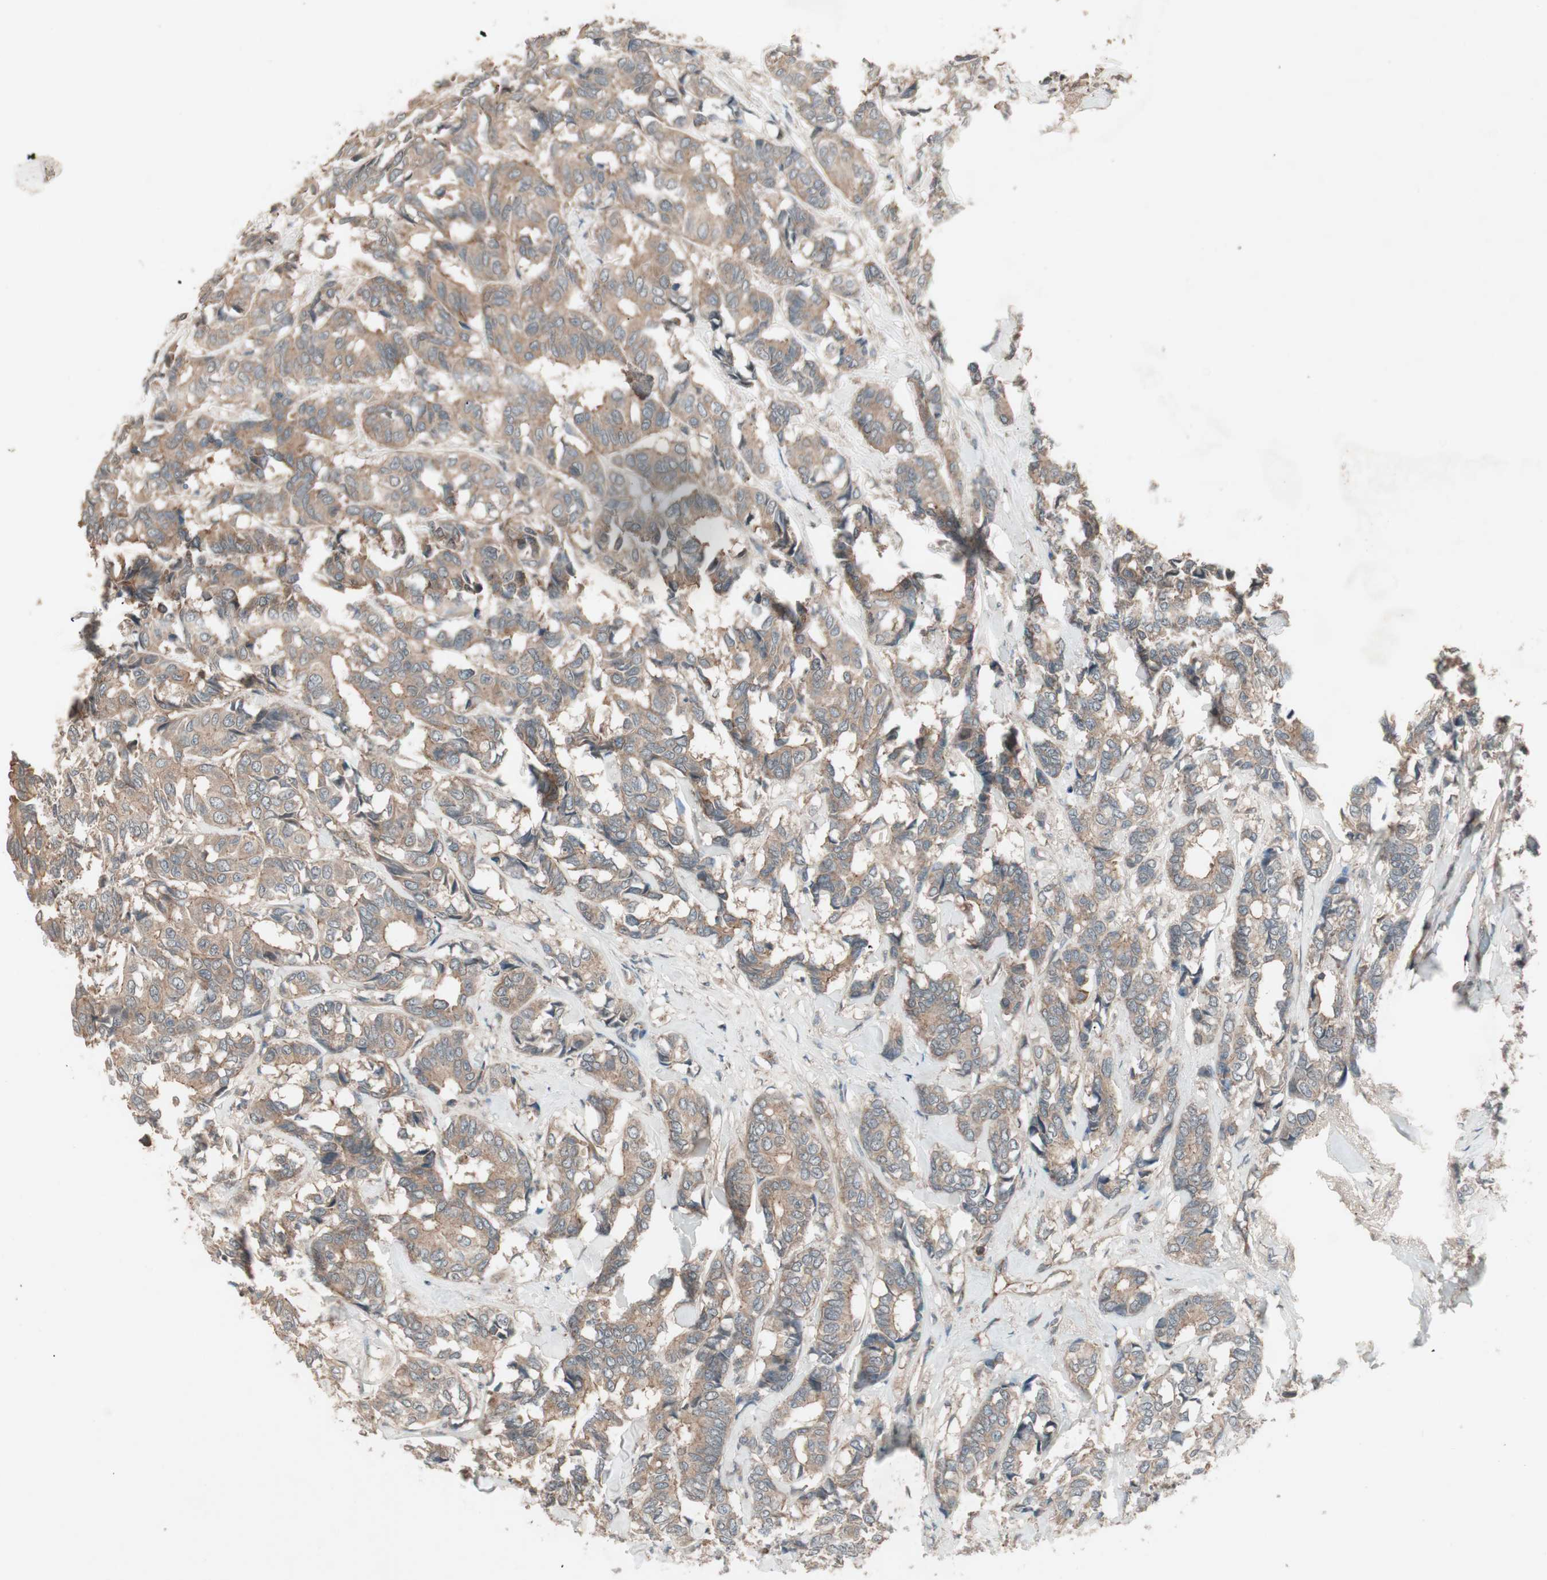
{"staining": {"intensity": "moderate", "quantity": ">75%", "location": "cytoplasmic/membranous"}, "tissue": "breast cancer", "cell_type": "Tumor cells", "image_type": "cancer", "snomed": [{"axis": "morphology", "description": "Duct carcinoma"}, {"axis": "topography", "description": "Breast"}], "caption": "About >75% of tumor cells in breast infiltrating ductal carcinoma display moderate cytoplasmic/membranous protein positivity as visualized by brown immunohistochemical staining.", "gene": "TFPI", "patient": {"sex": "female", "age": 87}}